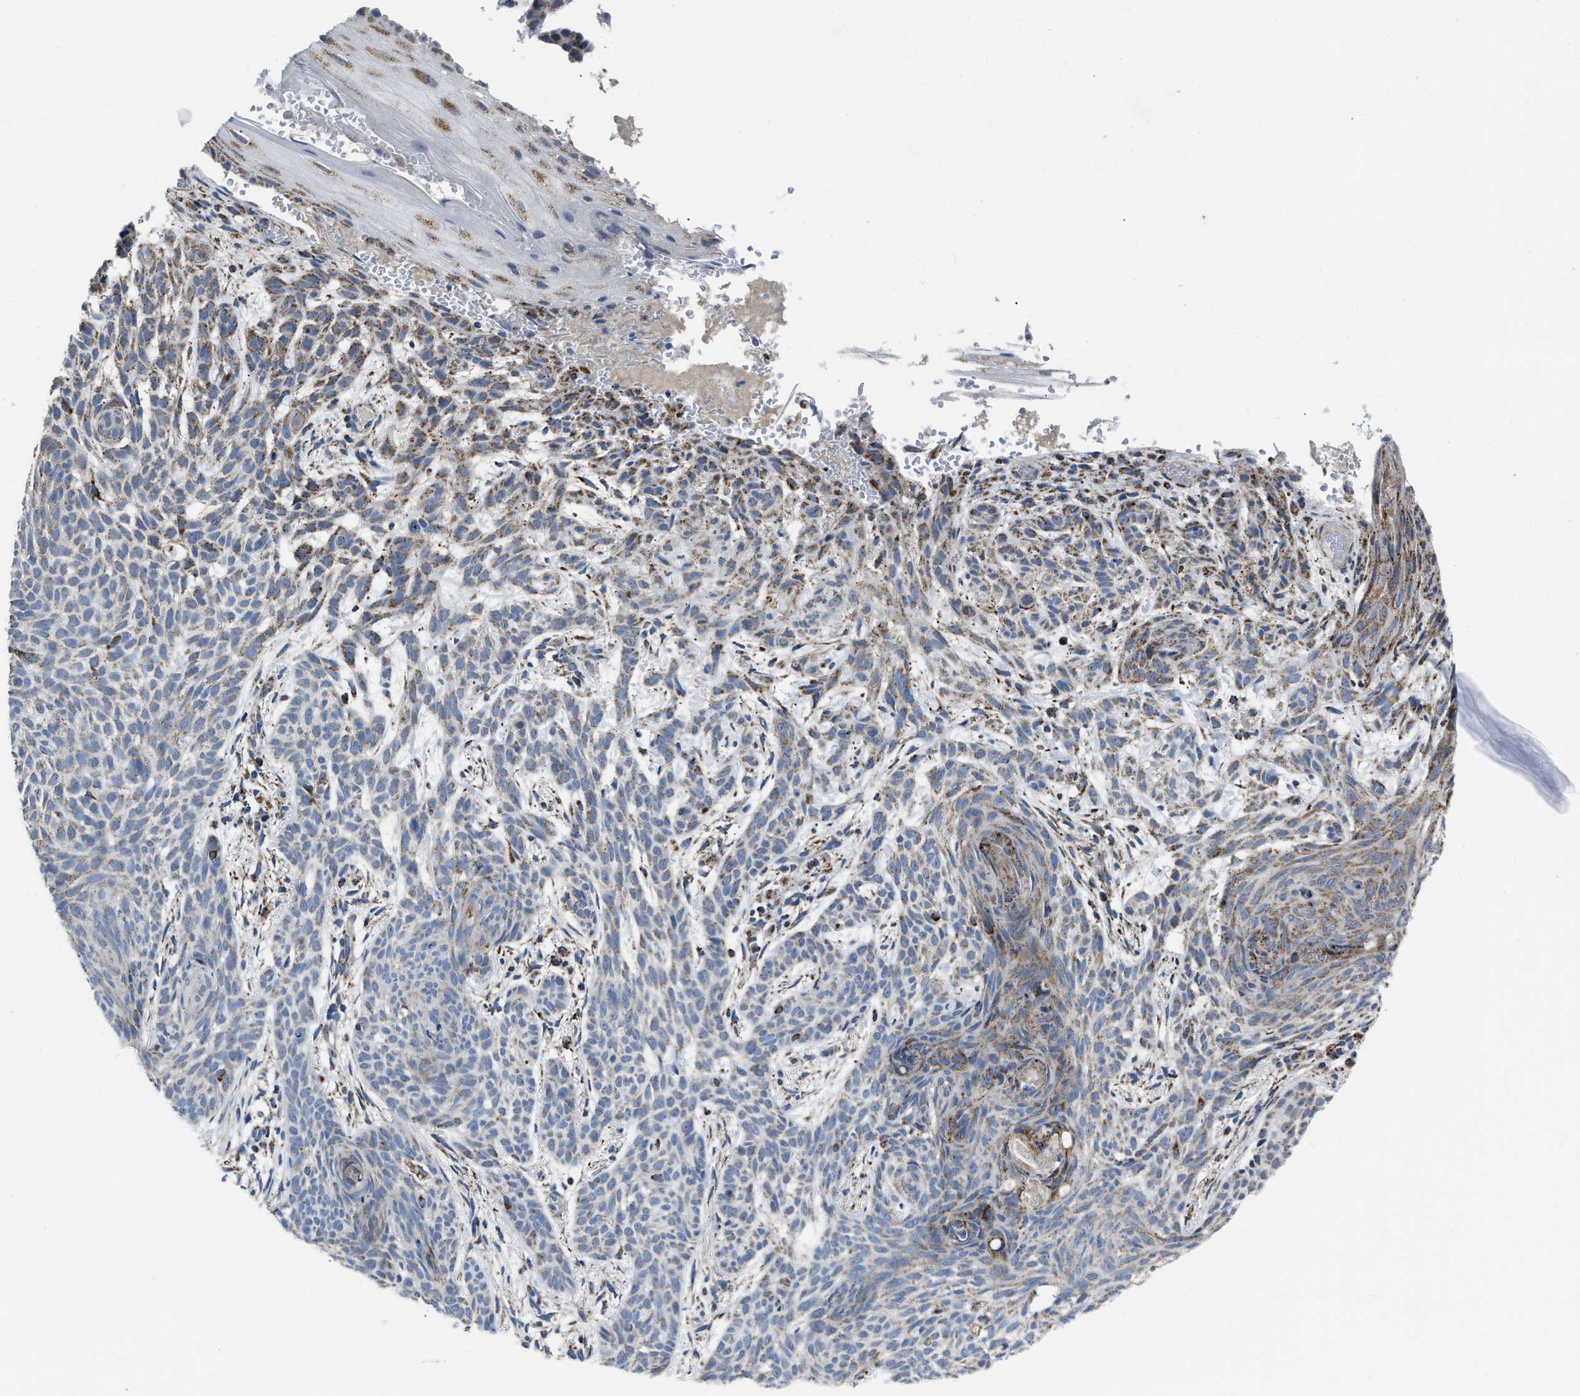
{"staining": {"intensity": "moderate", "quantity": "<25%", "location": "cytoplasmic/membranous"}, "tissue": "skin cancer", "cell_type": "Tumor cells", "image_type": "cancer", "snomed": [{"axis": "morphology", "description": "Basal cell carcinoma"}, {"axis": "topography", "description": "Skin"}], "caption": "Human skin cancer (basal cell carcinoma) stained for a protein (brown) shows moderate cytoplasmic/membranous positive positivity in approximately <25% of tumor cells.", "gene": "NSD3", "patient": {"sex": "female", "age": 59}}